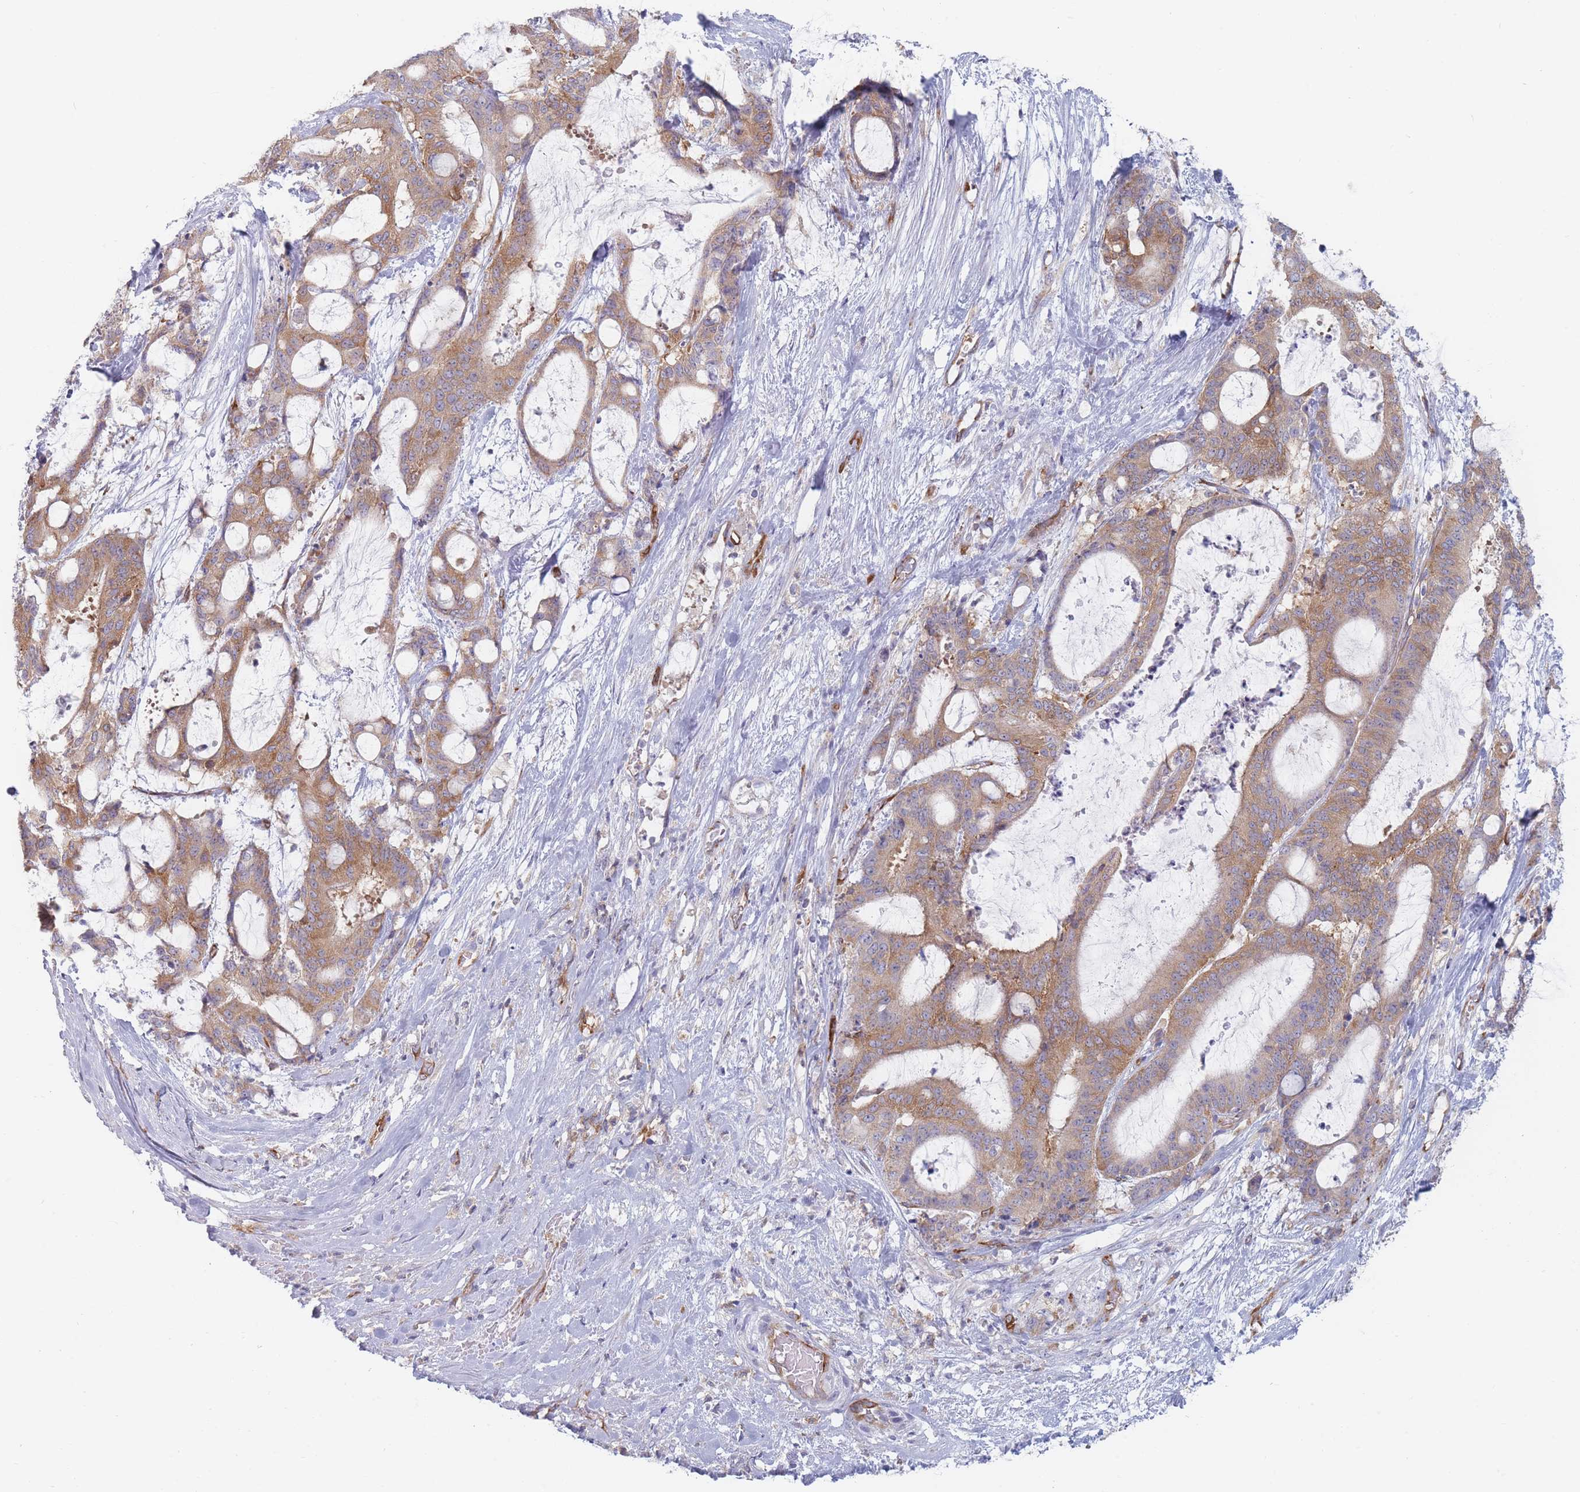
{"staining": {"intensity": "moderate", "quantity": ">75%", "location": "cytoplasmic/membranous"}, "tissue": "liver cancer", "cell_type": "Tumor cells", "image_type": "cancer", "snomed": [{"axis": "morphology", "description": "Normal tissue, NOS"}, {"axis": "morphology", "description": "Cholangiocarcinoma"}, {"axis": "topography", "description": "Liver"}, {"axis": "topography", "description": "Peripheral nerve tissue"}], "caption": "A high-resolution micrograph shows immunohistochemistry staining of cholangiocarcinoma (liver), which displays moderate cytoplasmic/membranous expression in about >75% of tumor cells. Ihc stains the protein in brown and the nuclei are stained blue.", "gene": "MAP1S", "patient": {"sex": "female", "age": 73}}